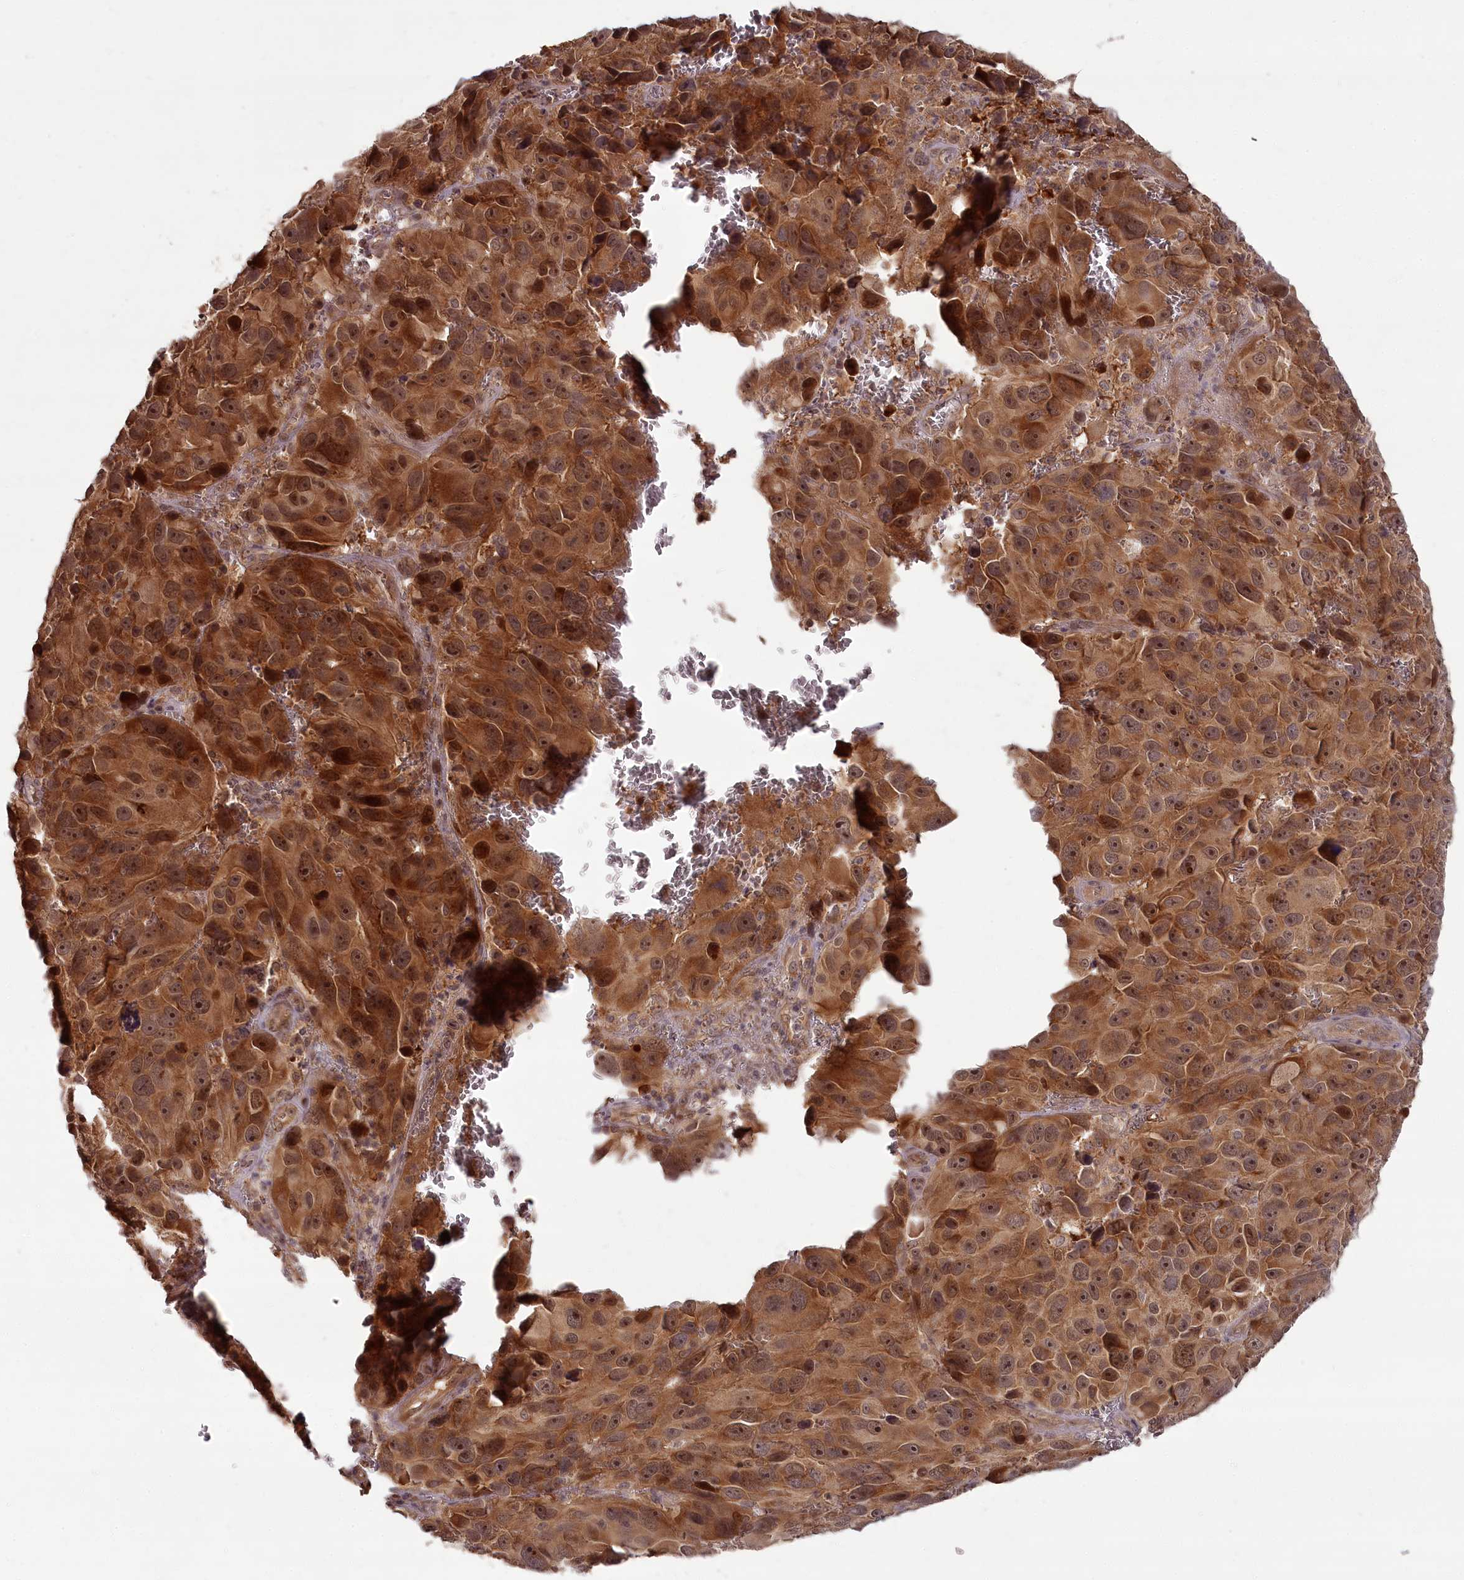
{"staining": {"intensity": "moderate", "quantity": ">75%", "location": "cytoplasmic/membranous"}, "tissue": "melanoma", "cell_type": "Tumor cells", "image_type": "cancer", "snomed": [{"axis": "morphology", "description": "Malignant melanoma, NOS"}, {"axis": "topography", "description": "Skin"}], "caption": "Immunohistochemical staining of melanoma demonstrates medium levels of moderate cytoplasmic/membranous protein positivity in about >75% of tumor cells.", "gene": "PCBP2", "patient": {"sex": "male", "age": 84}}